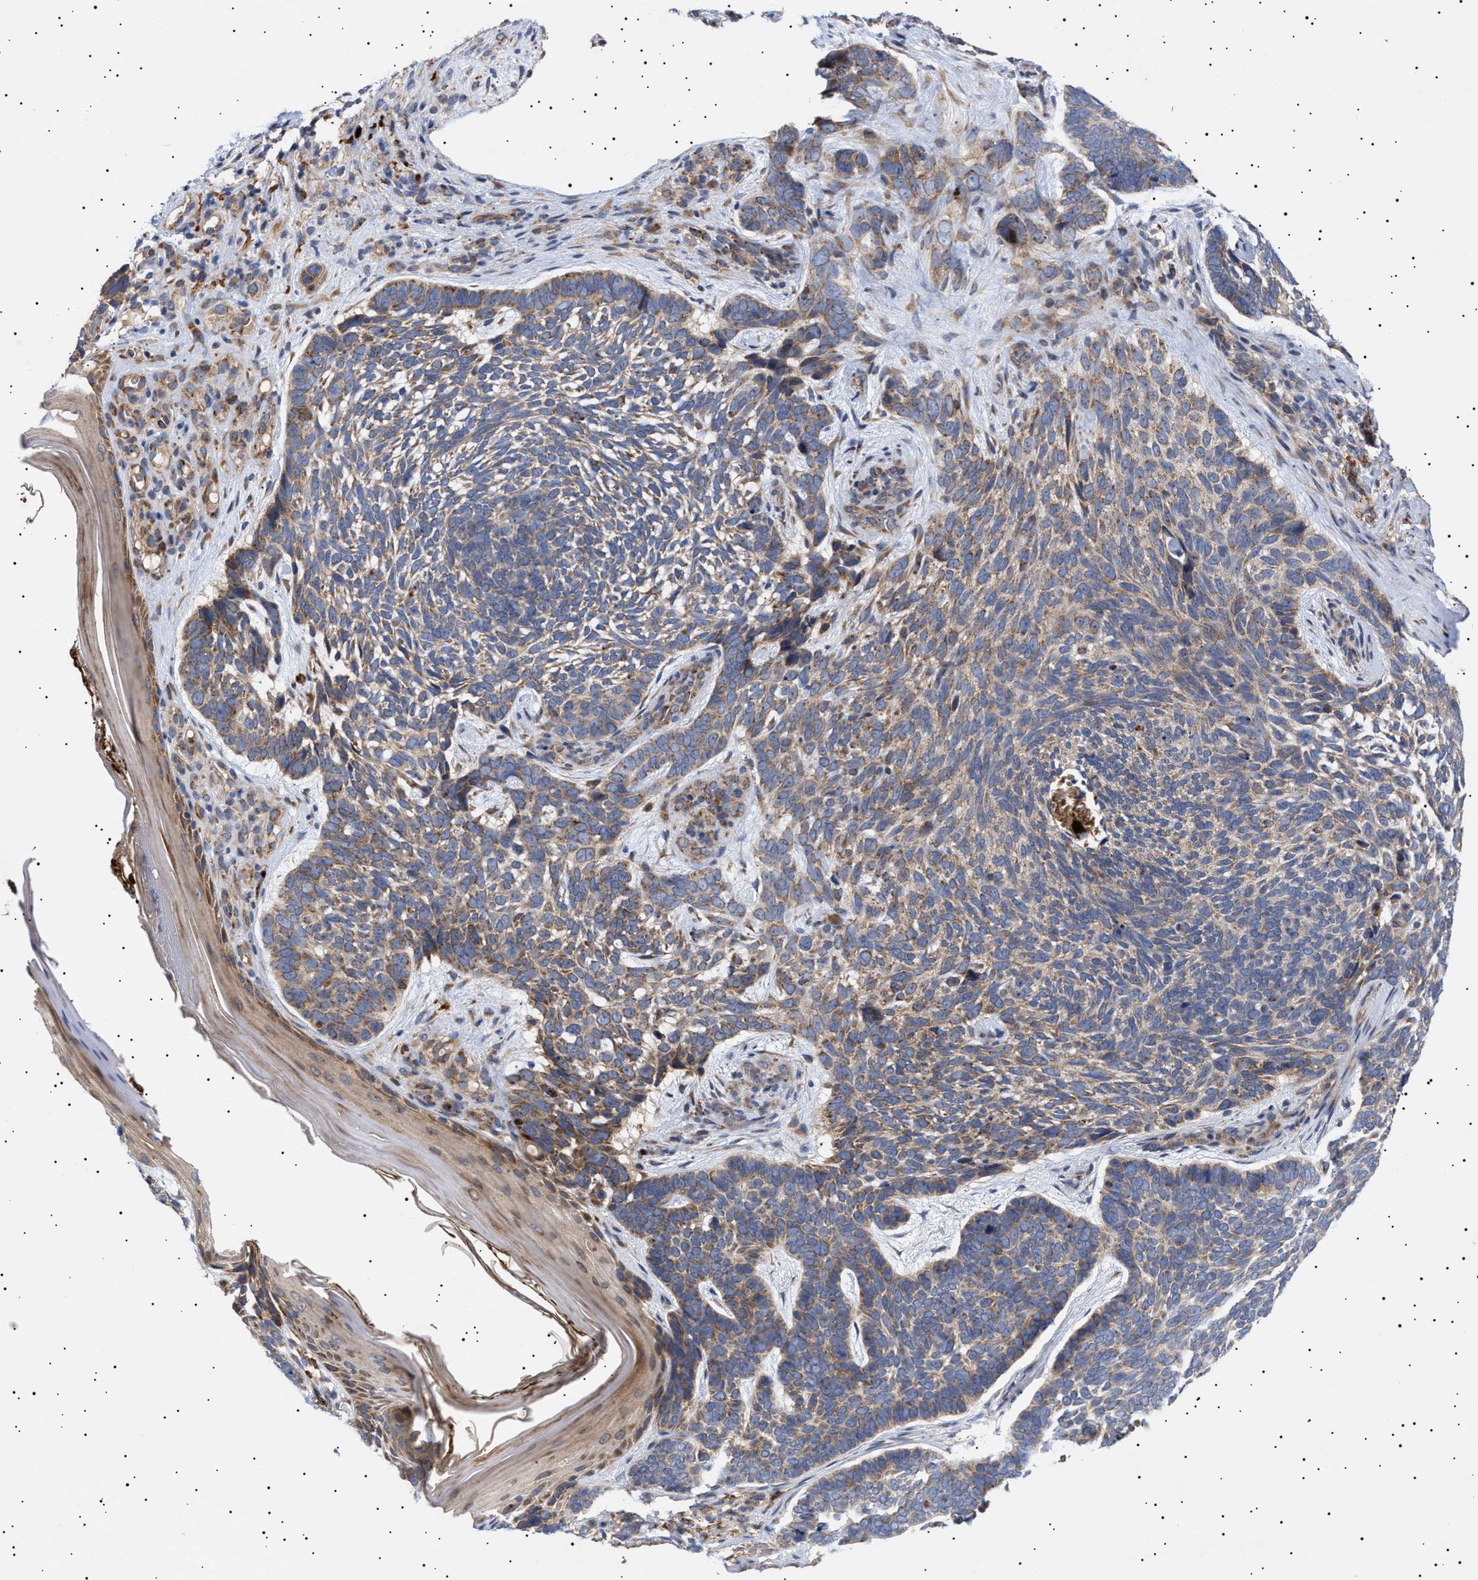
{"staining": {"intensity": "moderate", "quantity": ">75%", "location": "cytoplasmic/membranous"}, "tissue": "skin cancer", "cell_type": "Tumor cells", "image_type": "cancer", "snomed": [{"axis": "morphology", "description": "Basal cell carcinoma"}, {"axis": "topography", "description": "Skin"}, {"axis": "topography", "description": "Skin of head"}], "caption": "Immunohistochemical staining of skin basal cell carcinoma shows medium levels of moderate cytoplasmic/membranous staining in approximately >75% of tumor cells.", "gene": "MRPL10", "patient": {"sex": "female", "age": 85}}